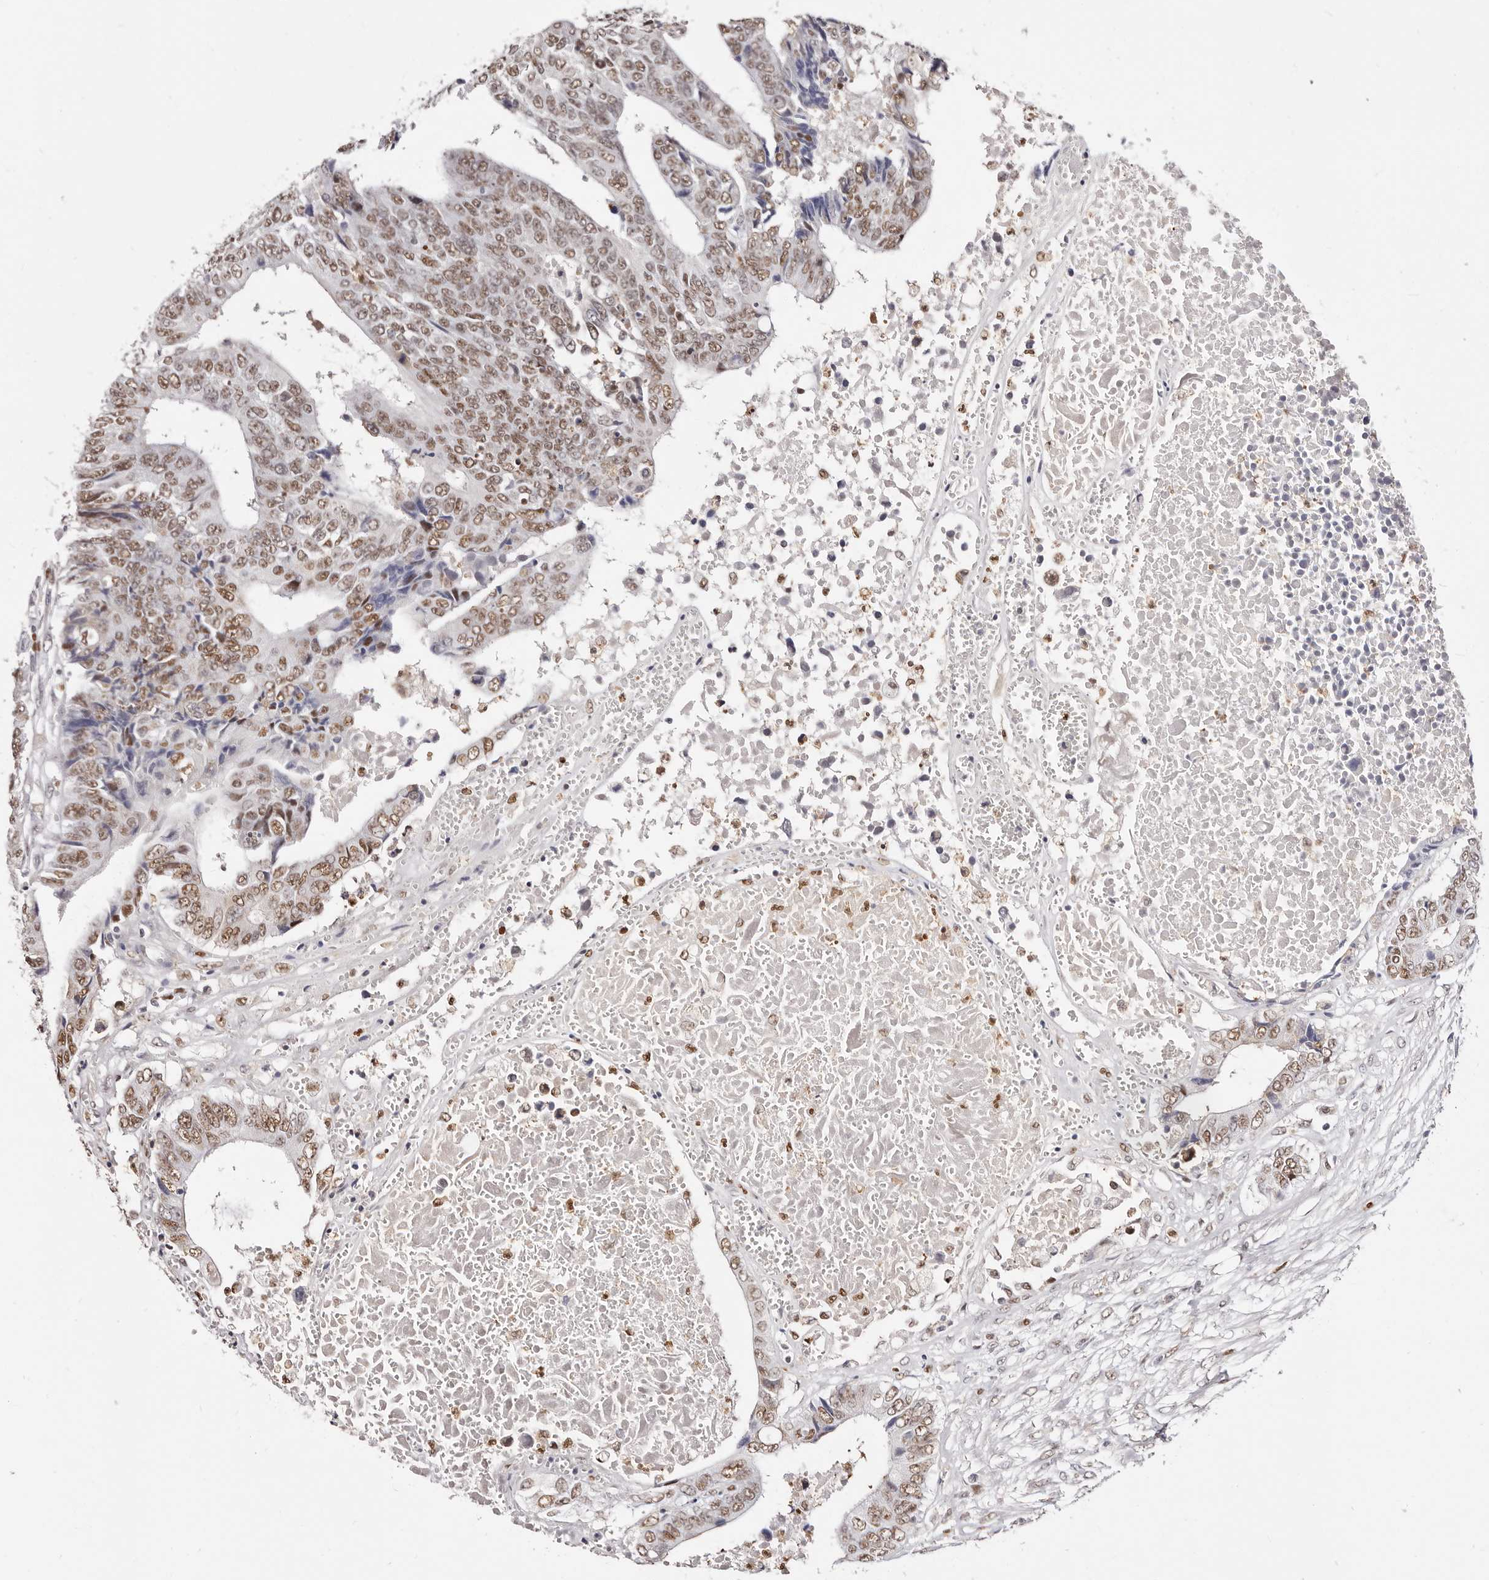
{"staining": {"intensity": "moderate", "quantity": ">75%", "location": "nuclear"}, "tissue": "colorectal cancer", "cell_type": "Tumor cells", "image_type": "cancer", "snomed": [{"axis": "morphology", "description": "Adenocarcinoma, NOS"}, {"axis": "topography", "description": "Rectum"}], "caption": "Colorectal adenocarcinoma tissue exhibits moderate nuclear positivity in about >75% of tumor cells, visualized by immunohistochemistry.", "gene": "TKT", "patient": {"sex": "male", "age": 84}}